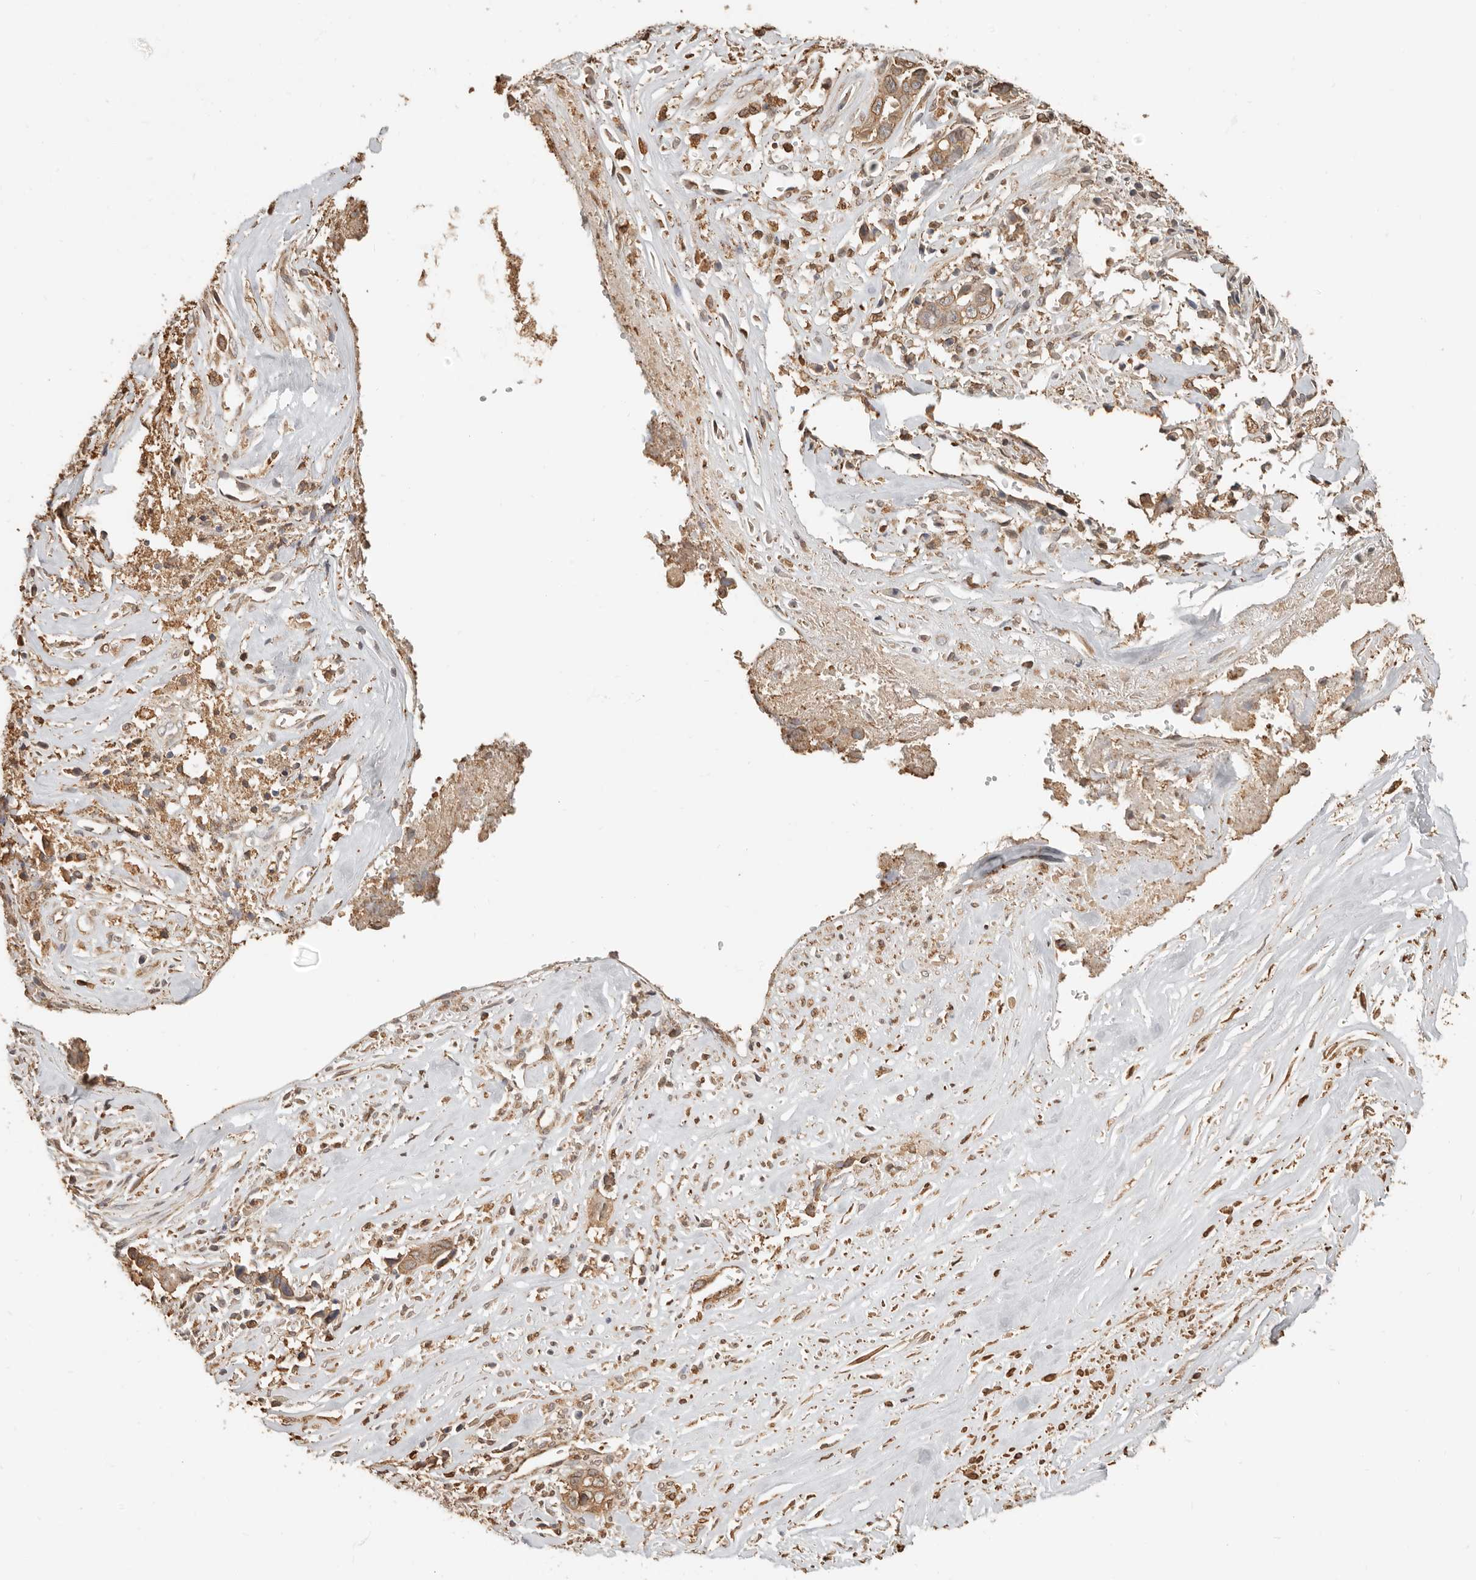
{"staining": {"intensity": "moderate", "quantity": ">75%", "location": "cytoplasmic/membranous"}, "tissue": "liver cancer", "cell_type": "Tumor cells", "image_type": "cancer", "snomed": [{"axis": "morphology", "description": "Cholangiocarcinoma"}, {"axis": "topography", "description": "Liver"}], "caption": "Liver cholangiocarcinoma was stained to show a protein in brown. There is medium levels of moderate cytoplasmic/membranous positivity in about >75% of tumor cells.", "gene": "ARHGEF10L", "patient": {"sex": "female", "age": 79}}